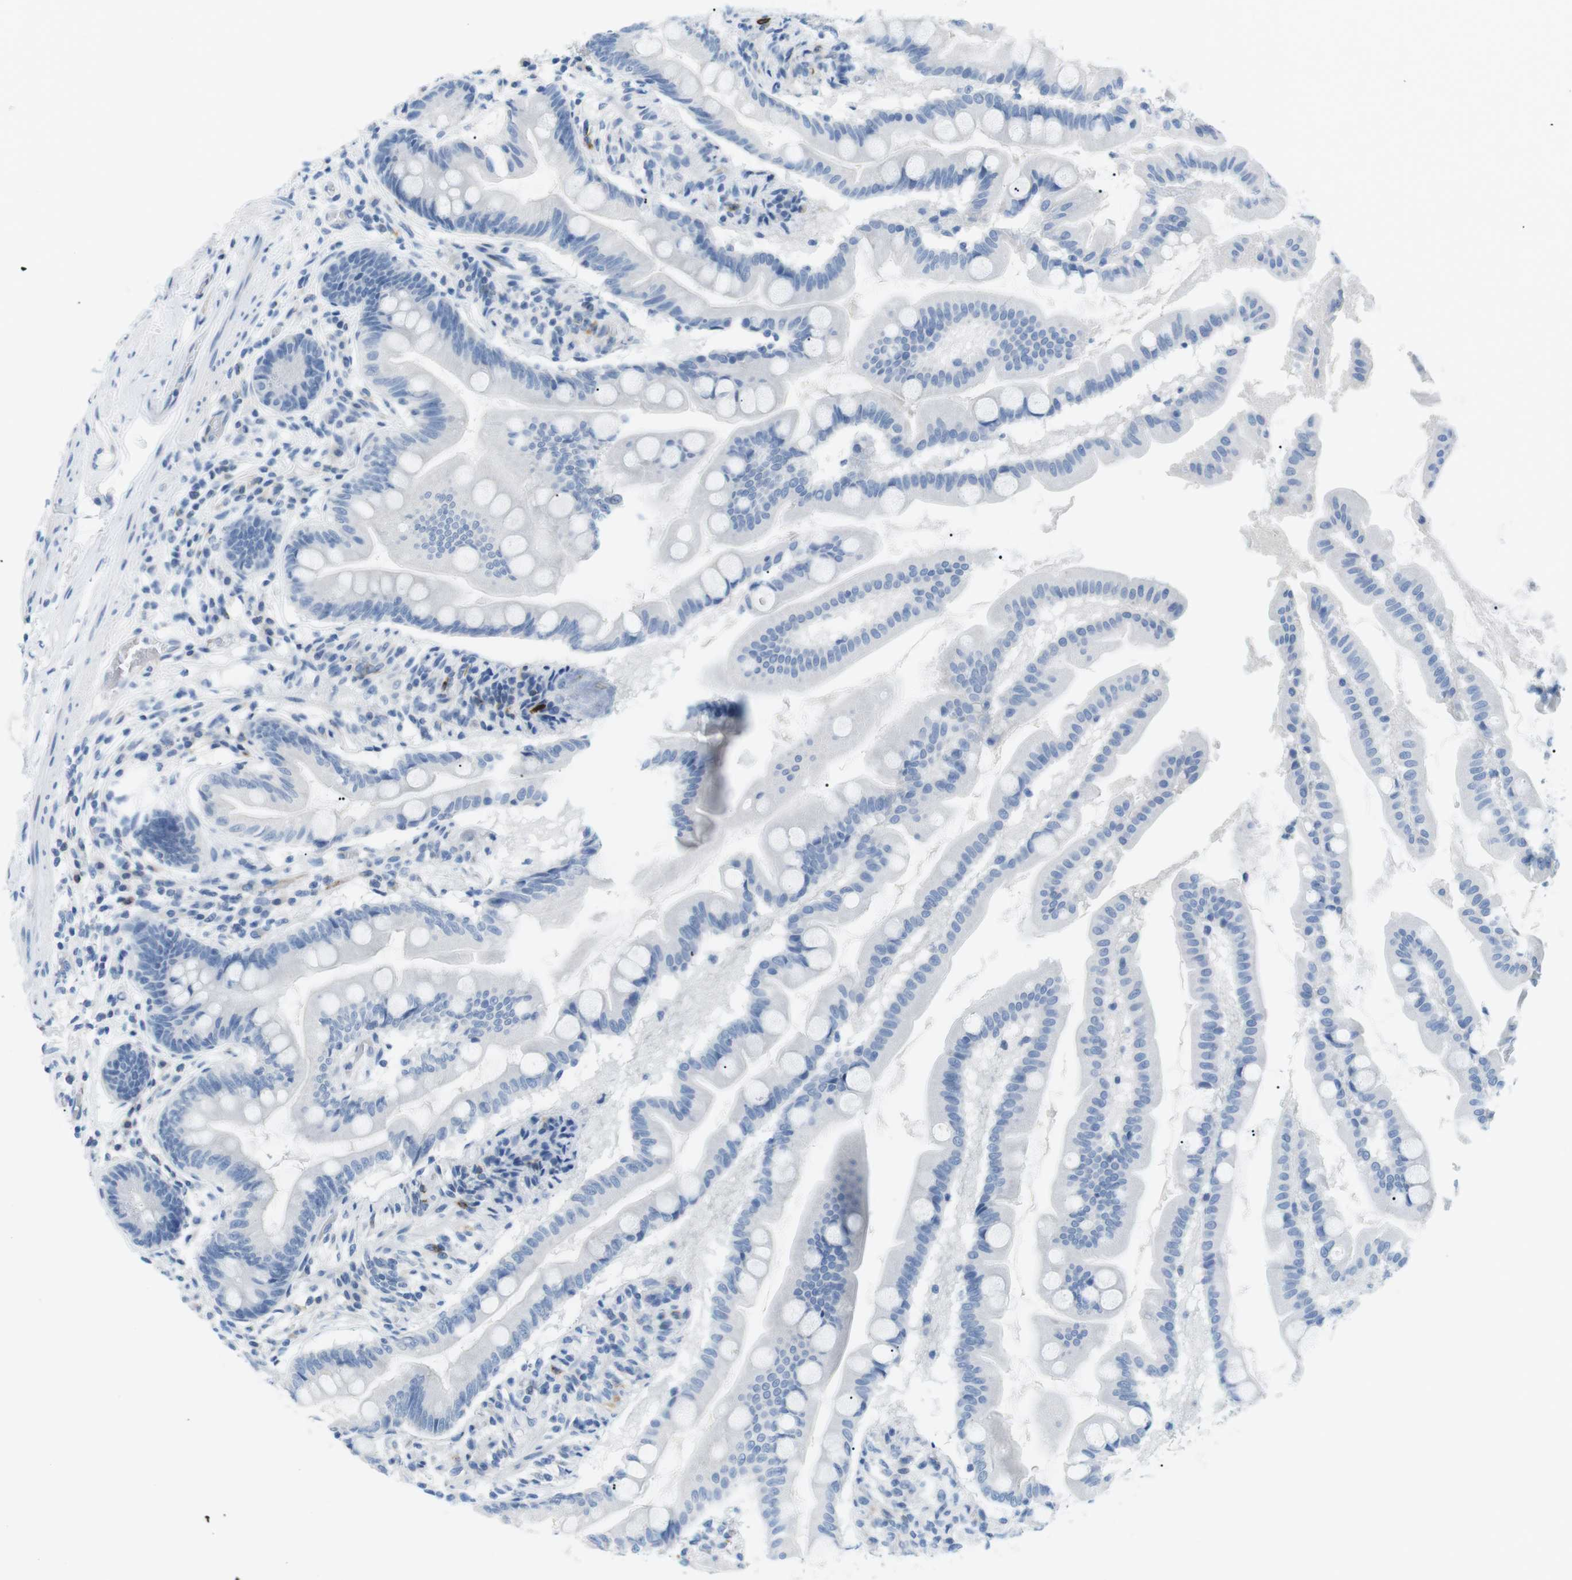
{"staining": {"intensity": "negative", "quantity": "none", "location": "none"}, "tissue": "small intestine", "cell_type": "Glandular cells", "image_type": "normal", "snomed": [{"axis": "morphology", "description": "Normal tissue, NOS"}, {"axis": "topography", "description": "Small intestine"}], "caption": "Protein analysis of unremarkable small intestine reveals no significant expression in glandular cells. (DAB (3,3'-diaminobenzidine) immunohistochemistry (IHC) with hematoxylin counter stain).", "gene": "TNFRSF4", "patient": {"sex": "female", "age": 56}}